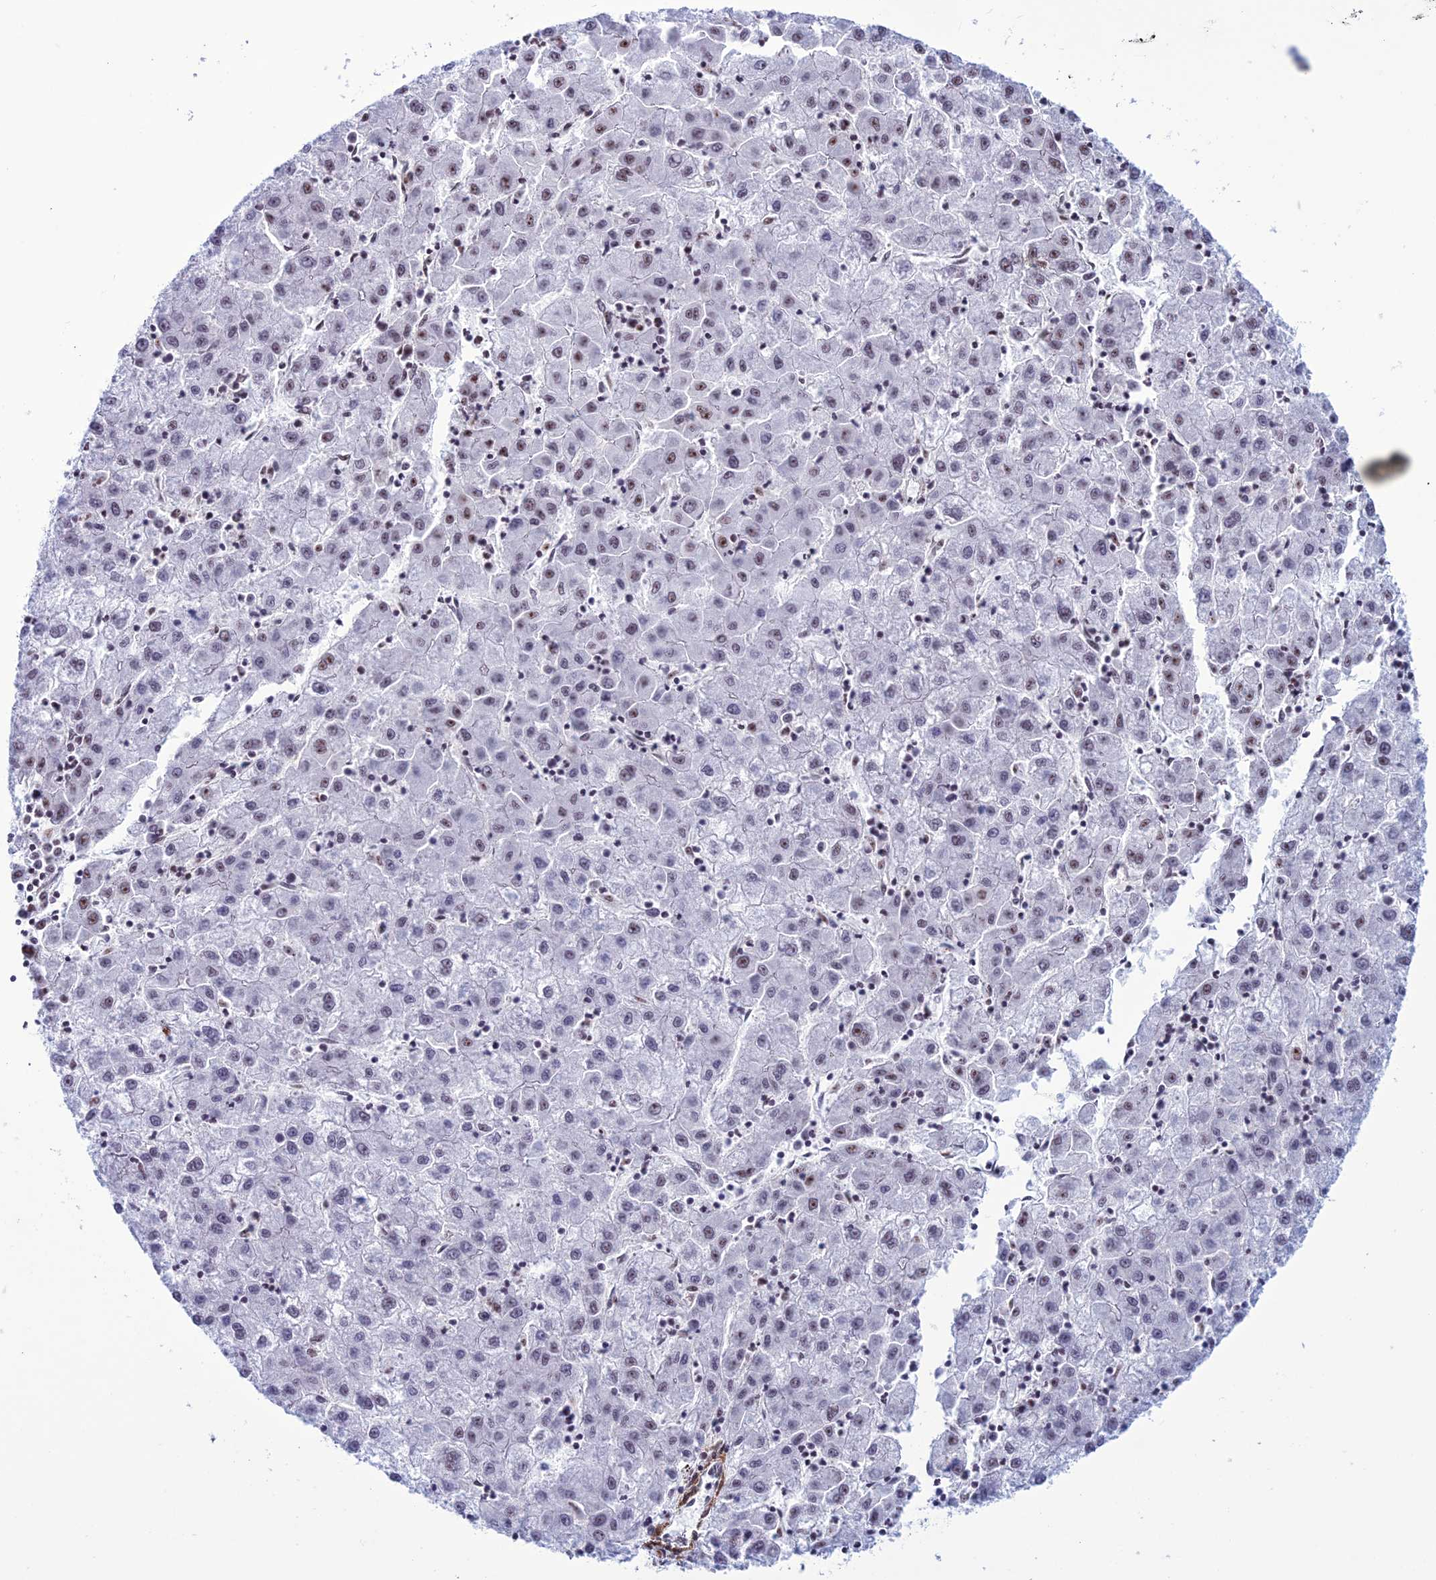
{"staining": {"intensity": "weak", "quantity": "<25%", "location": "nuclear"}, "tissue": "liver cancer", "cell_type": "Tumor cells", "image_type": "cancer", "snomed": [{"axis": "morphology", "description": "Carcinoma, Hepatocellular, NOS"}, {"axis": "topography", "description": "Liver"}], "caption": "A histopathology image of liver hepatocellular carcinoma stained for a protein demonstrates no brown staining in tumor cells.", "gene": "U2AF1", "patient": {"sex": "male", "age": 72}}